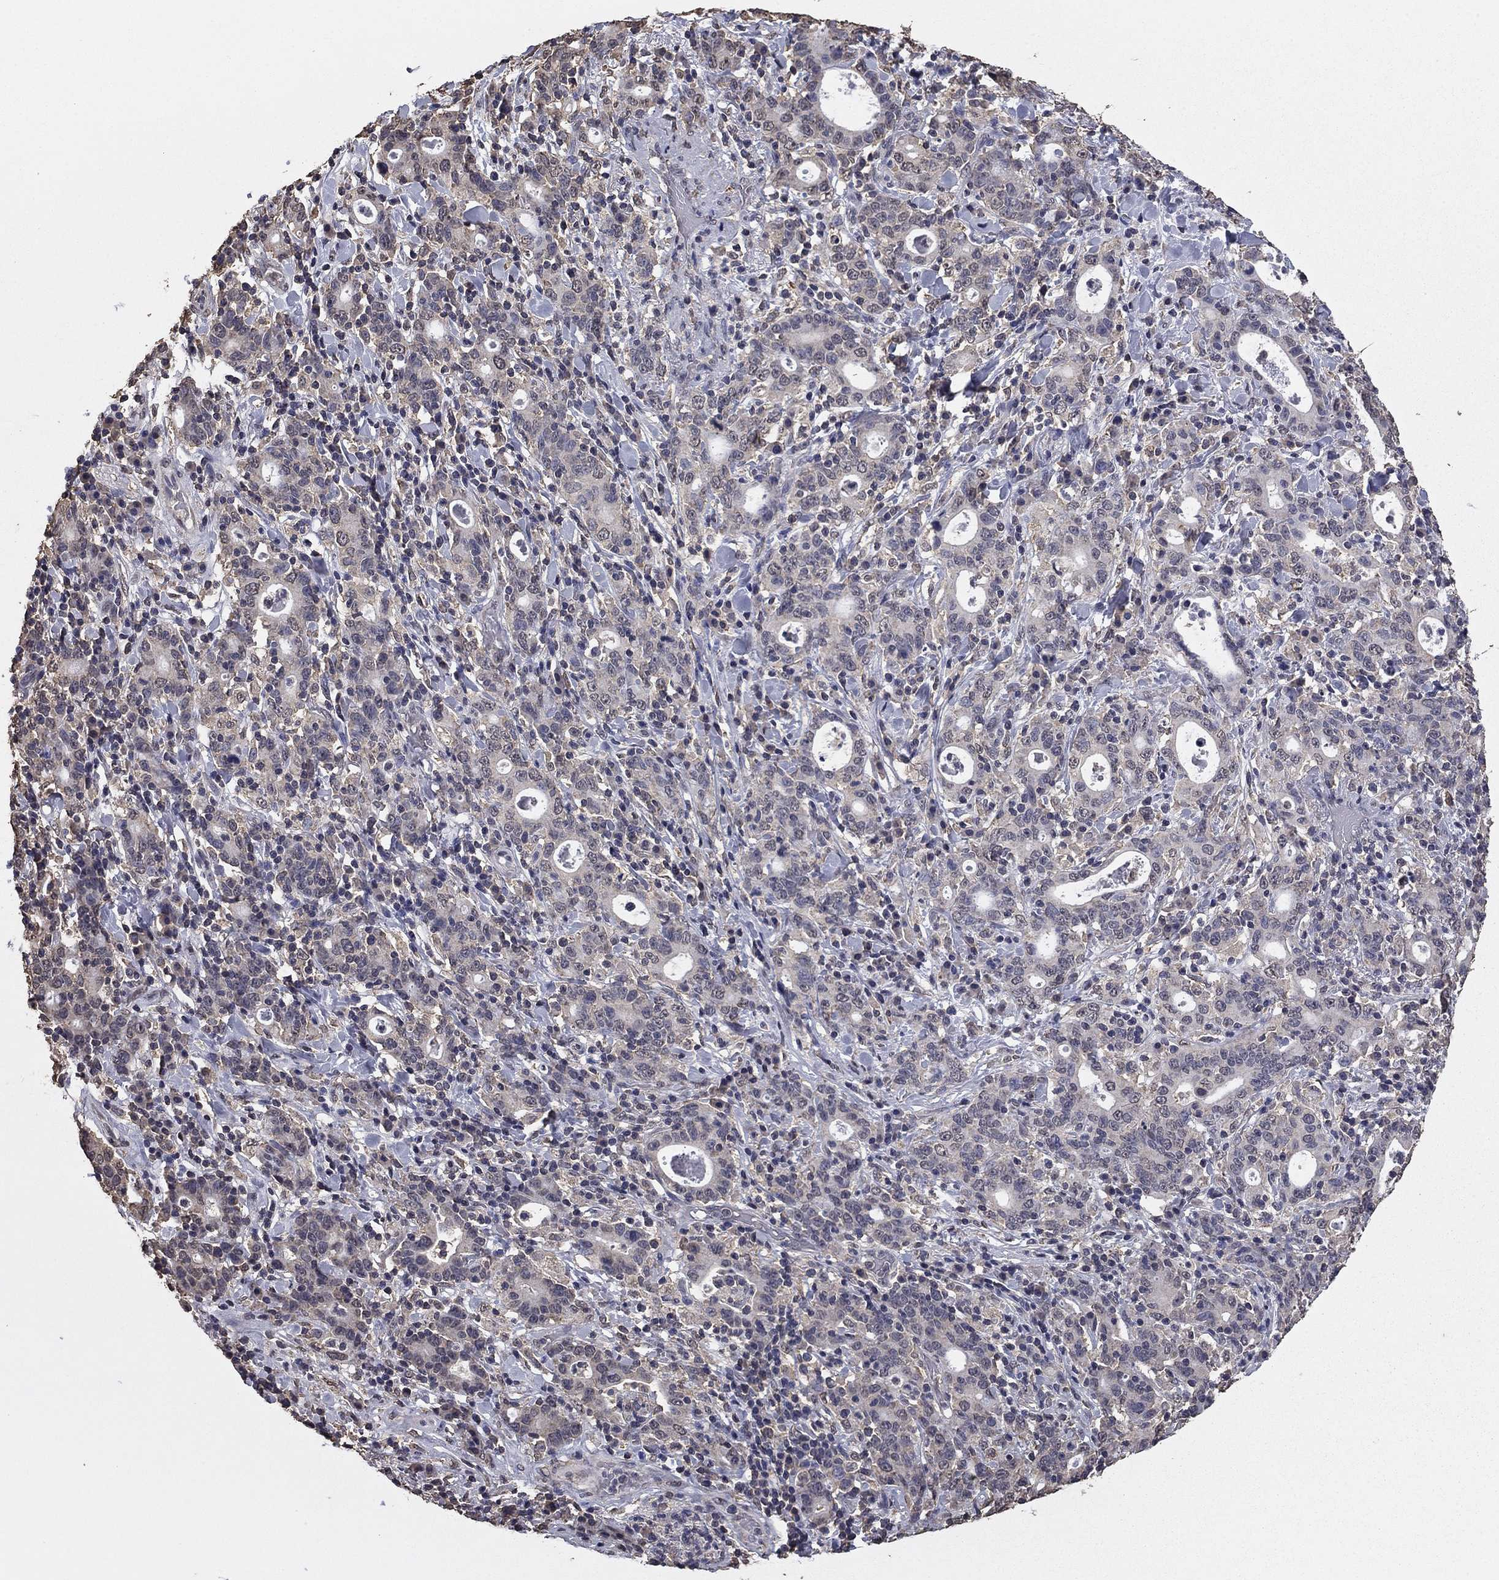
{"staining": {"intensity": "negative", "quantity": "none", "location": "none"}, "tissue": "stomach cancer", "cell_type": "Tumor cells", "image_type": "cancer", "snomed": [{"axis": "morphology", "description": "Adenocarcinoma, NOS"}, {"axis": "topography", "description": "Stomach"}], "caption": "The immunohistochemistry (IHC) histopathology image has no significant expression in tumor cells of adenocarcinoma (stomach) tissue. The staining is performed using DAB (3,3'-diaminobenzidine) brown chromogen with nuclei counter-stained in using hematoxylin.", "gene": "MFAP3L", "patient": {"sex": "male", "age": 79}}